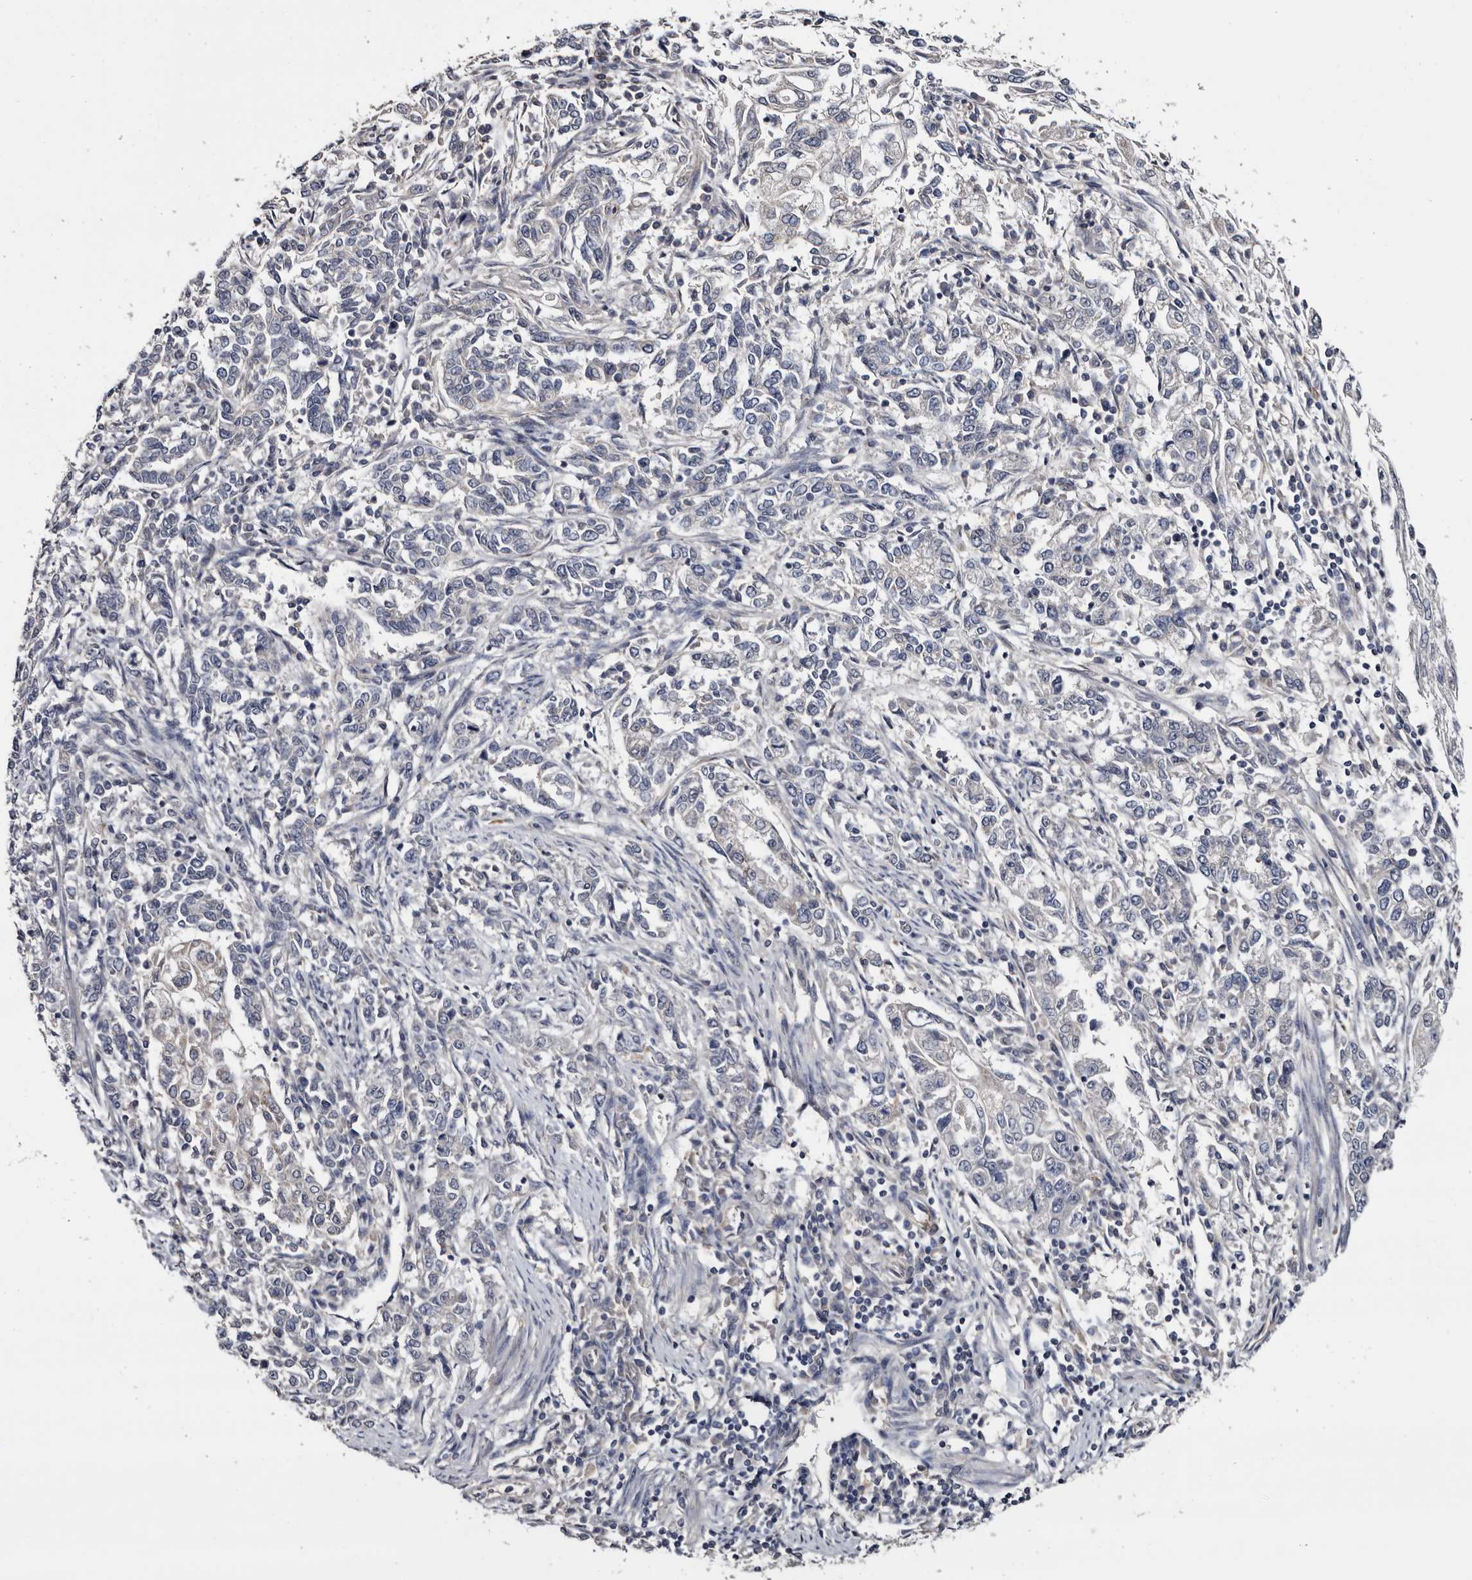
{"staining": {"intensity": "negative", "quantity": "none", "location": "none"}, "tissue": "endometrial cancer", "cell_type": "Tumor cells", "image_type": "cancer", "snomed": [{"axis": "morphology", "description": "Adenocarcinoma, NOS"}, {"axis": "topography", "description": "Endometrium"}], "caption": "This is an immunohistochemistry (IHC) photomicrograph of endometrial cancer. There is no expression in tumor cells.", "gene": "ARMCX2", "patient": {"sex": "female", "age": 49}}